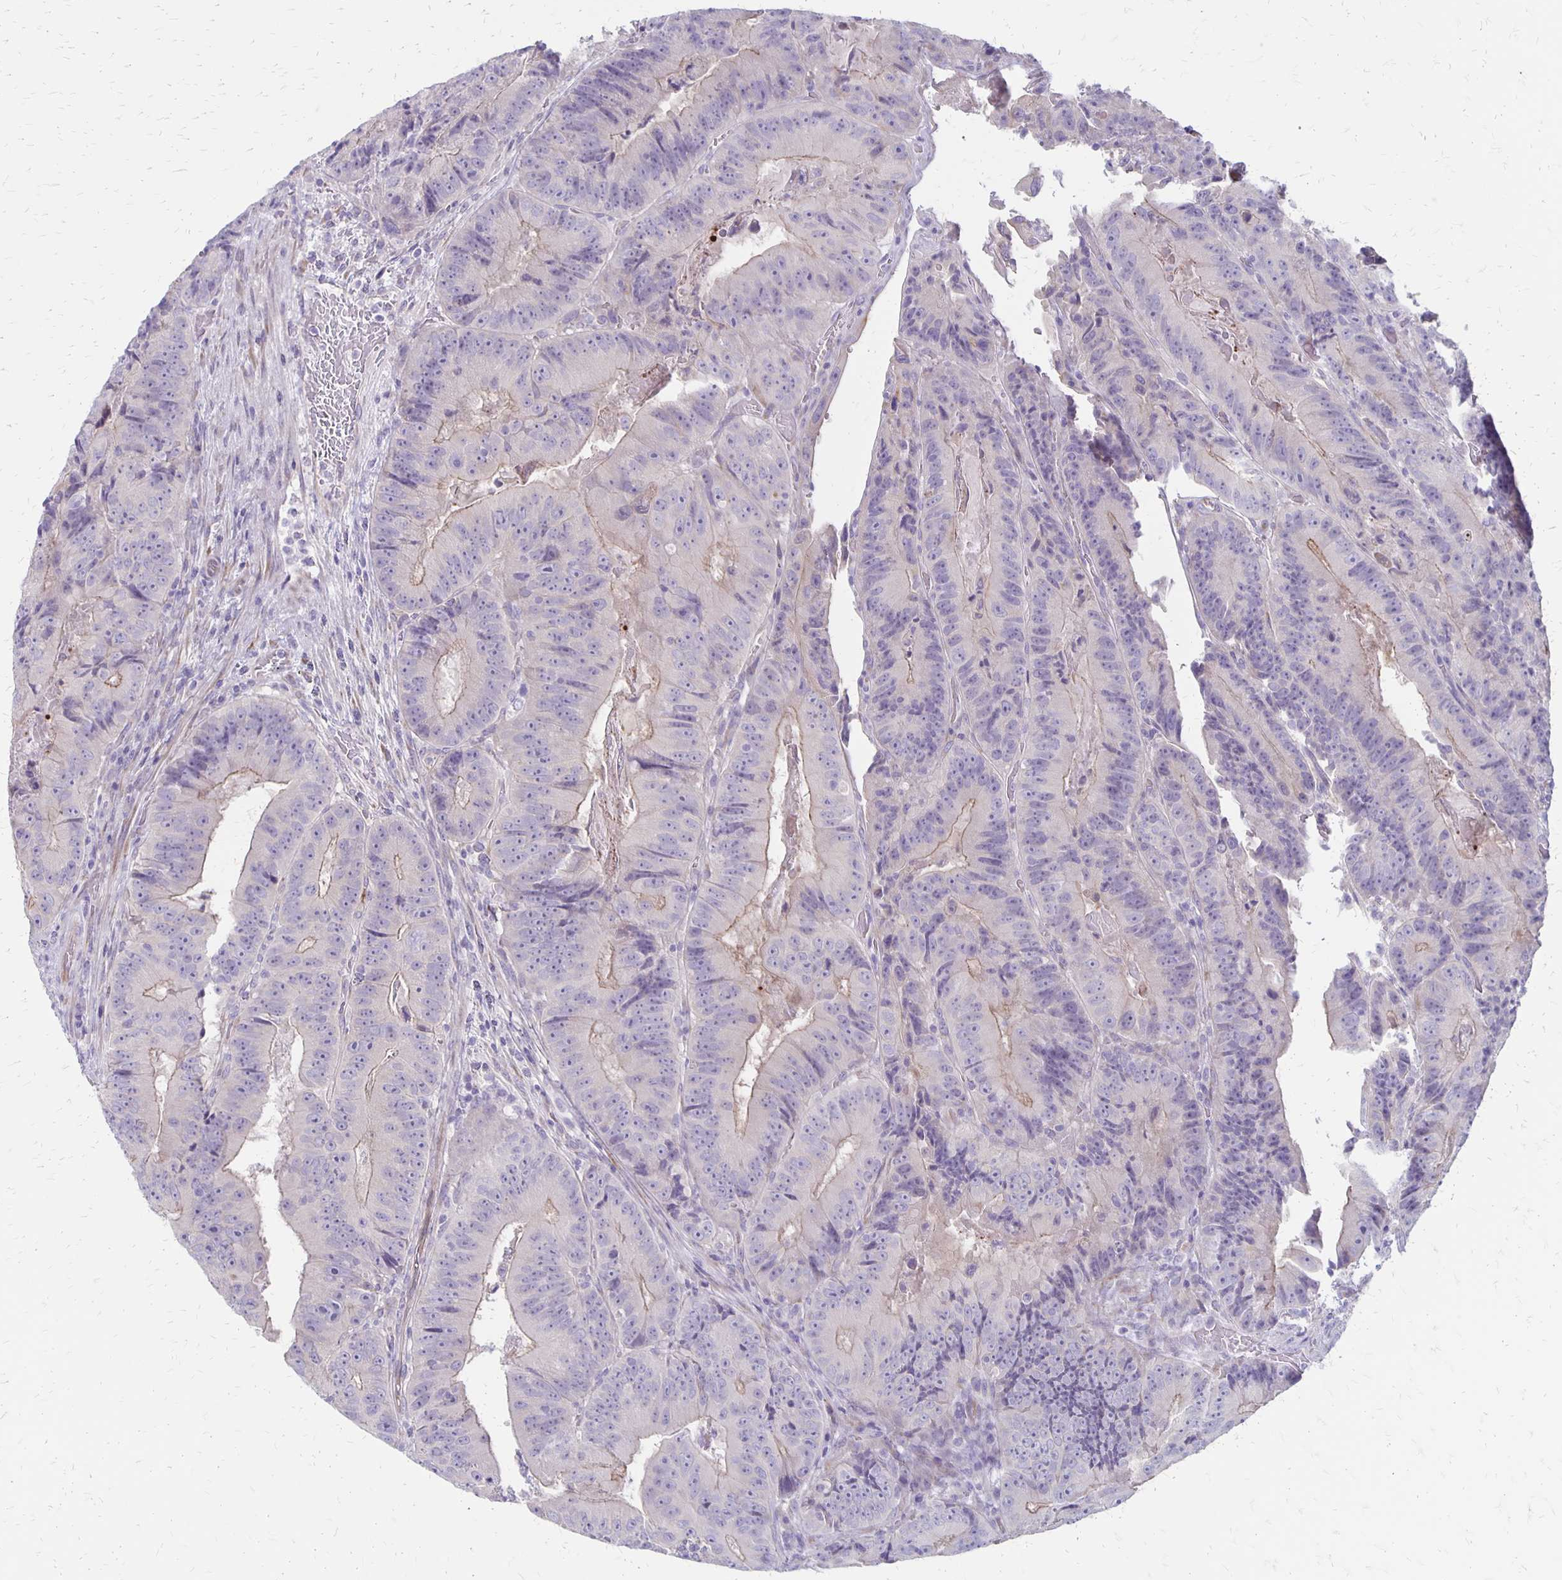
{"staining": {"intensity": "weak", "quantity": "<25%", "location": "cytoplasmic/membranous"}, "tissue": "colorectal cancer", "cell_type": "Tumor cells", "image_type": "cancer", "snomed": [{"axis": "morphology", "description": "Adenocarcinoma, NOS"}, {"axis": "topography", "description": "Colon"}], "caption": "DAB (3,3'-diaminobenzidine) immunohistochemical staining of human colorectal adenocarcinoma shows no significant staining in tumor cells. (Stains: DAB immunohistochemistry (IHC) with hematoxylin counter stain, Microscopy: brightfield microscopy at high magnification).", "gene": "HOMER1", "patient": {"sex": "female", "age": 86}}